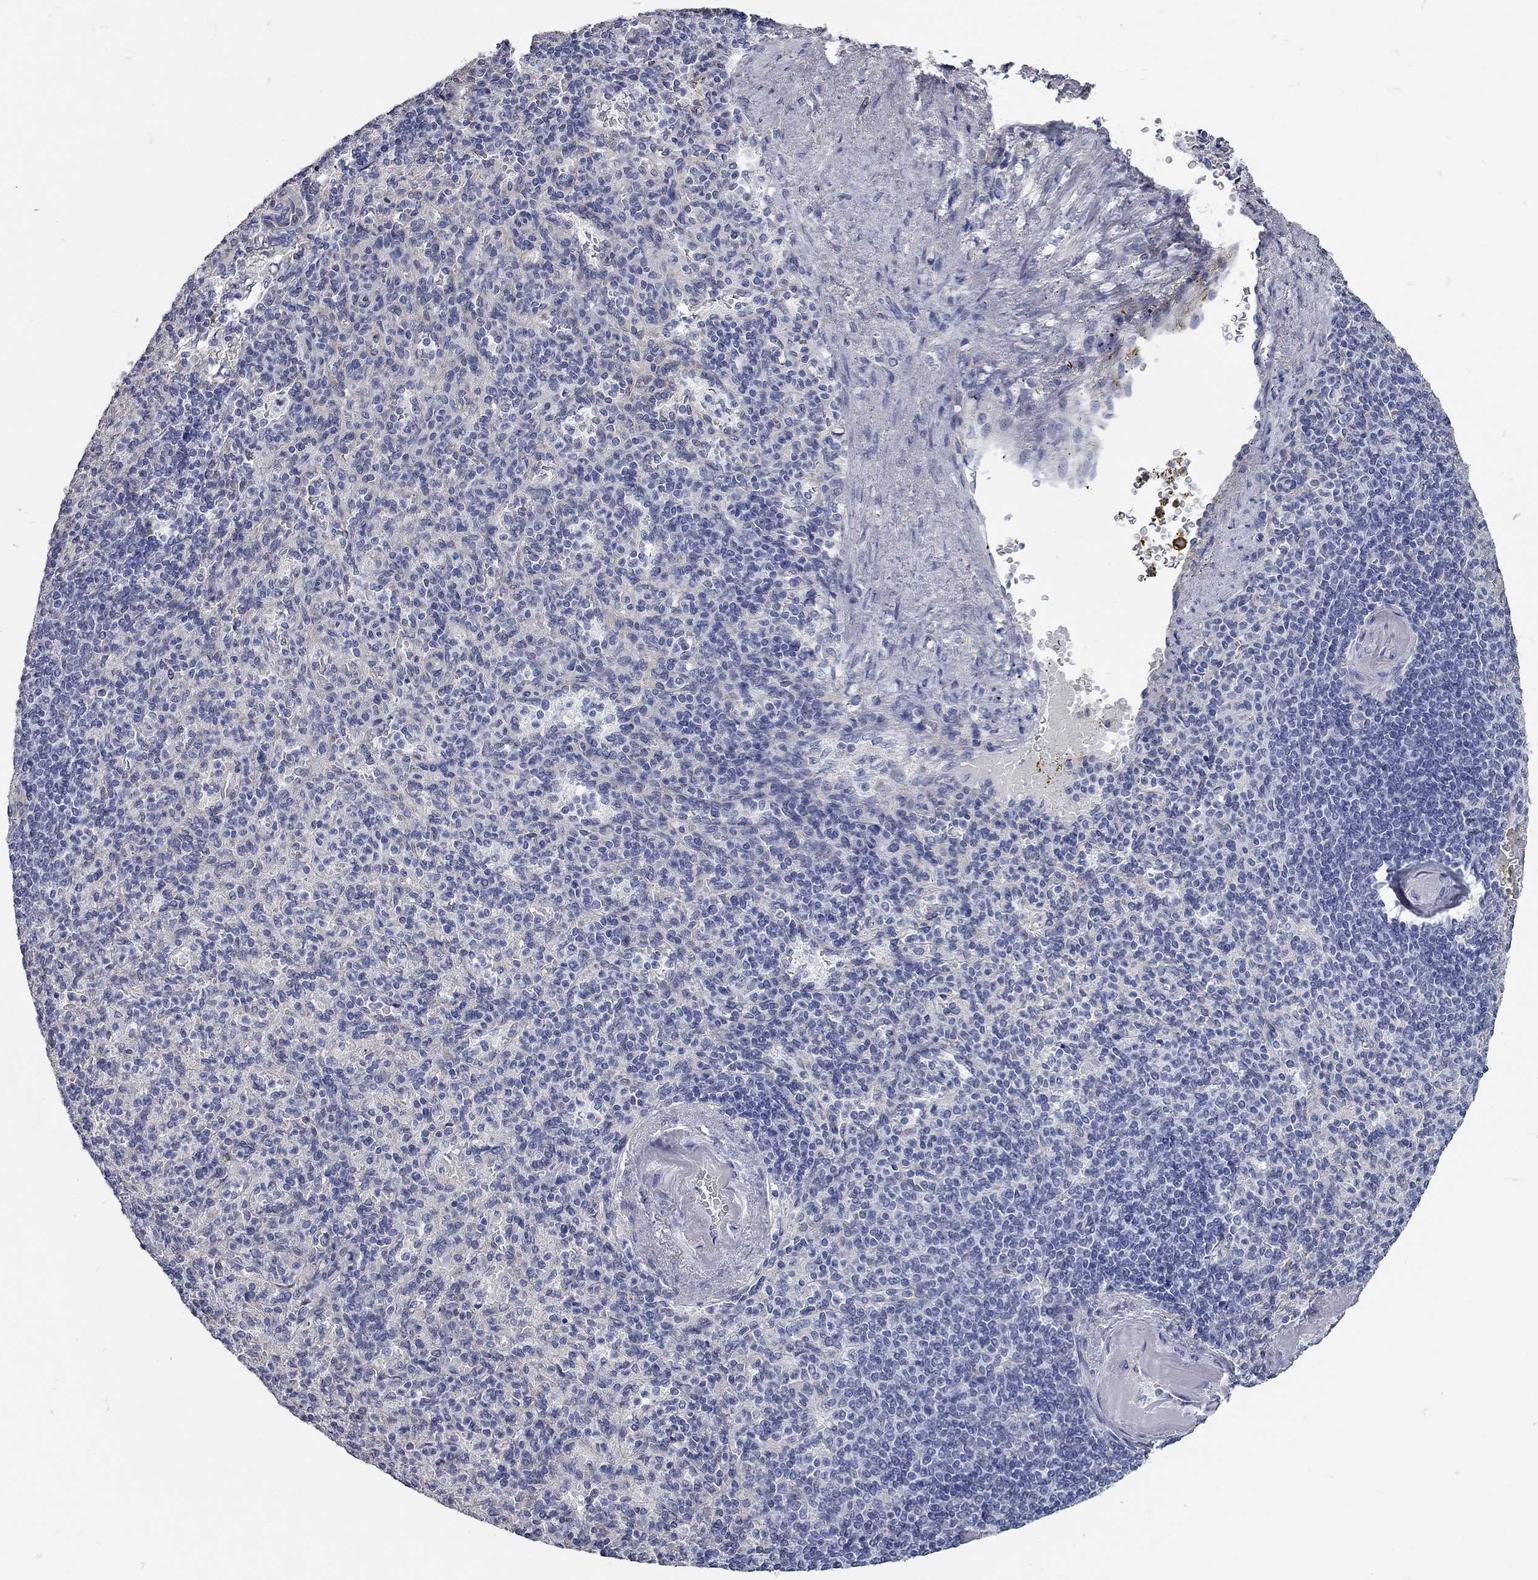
{"staining": {"intensity": "negative", "quantity": "none", "location": "none"}, "tissue": "spleen", "cell_type": "Cells in red pulp", "image_type": "normal", "snomed": [{"axis": "morphology", "description": "Normal tissue, NOS"}, {"axis": "topography", "description": "Spleen"}], "caption": "Spleen was stained to show a protein in brown. There is no significant staining in cells in red pulp. Nuclei are stained in blue.", "gene": "XAGE2", "patient": {"sex": "female", "age": 74}}